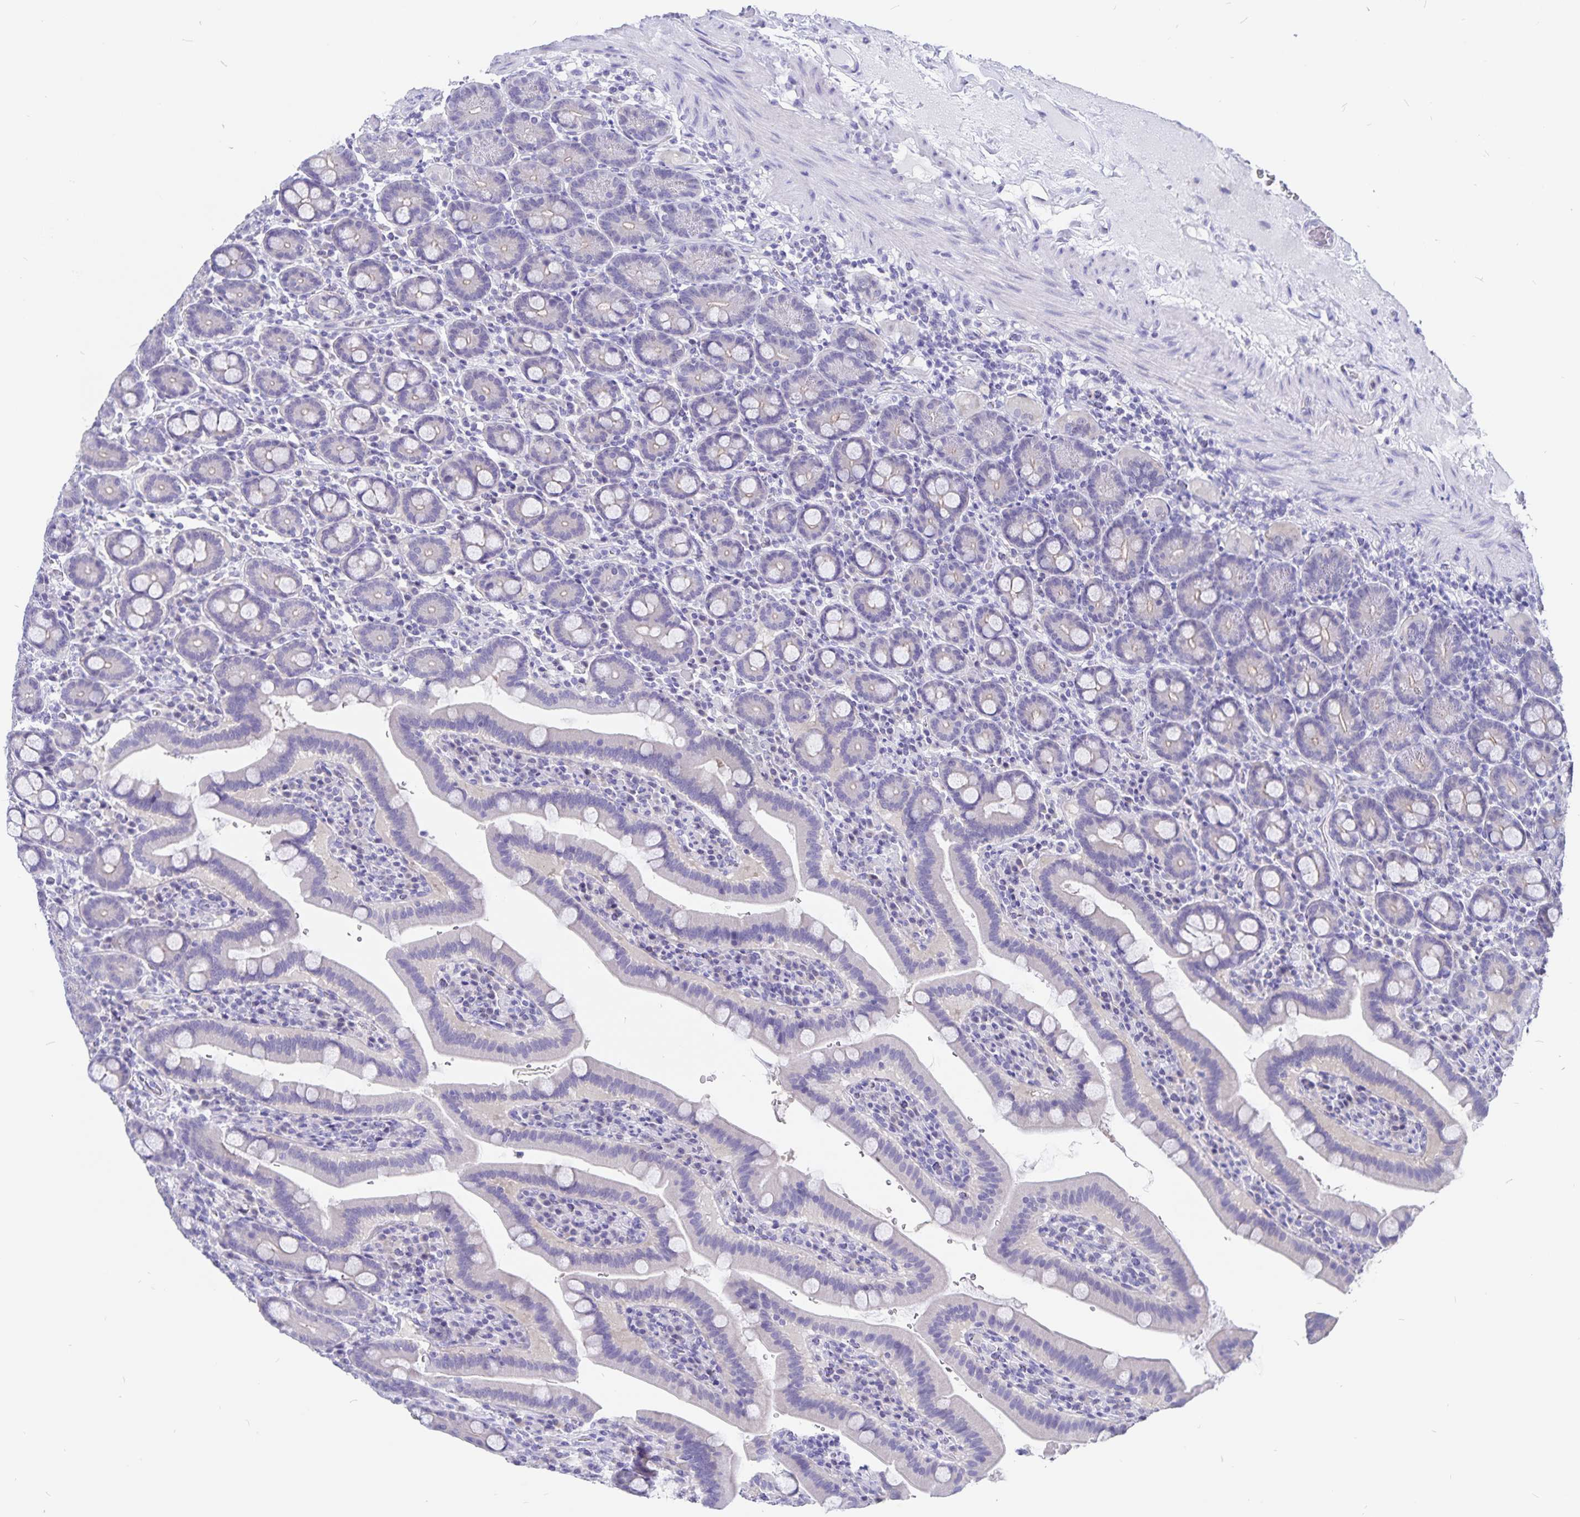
{"staining": {"intensity": "negative", "quantity": "none", "location": "none"}, "tissue": "small intestine", "cell_type": "Glandular cells", "image_type": "normal", "snomed": [{"axis": "morphology", "description": "Normal tissue, NOS"}, {"axis": "topography", "description": "Small intestine"}], "caption": "Small intestine stained for a protein using immunohistochemistry displays no staining glandular cells.", "gene": "SNTN", "patient": {"sex": "male", "age": 26}}